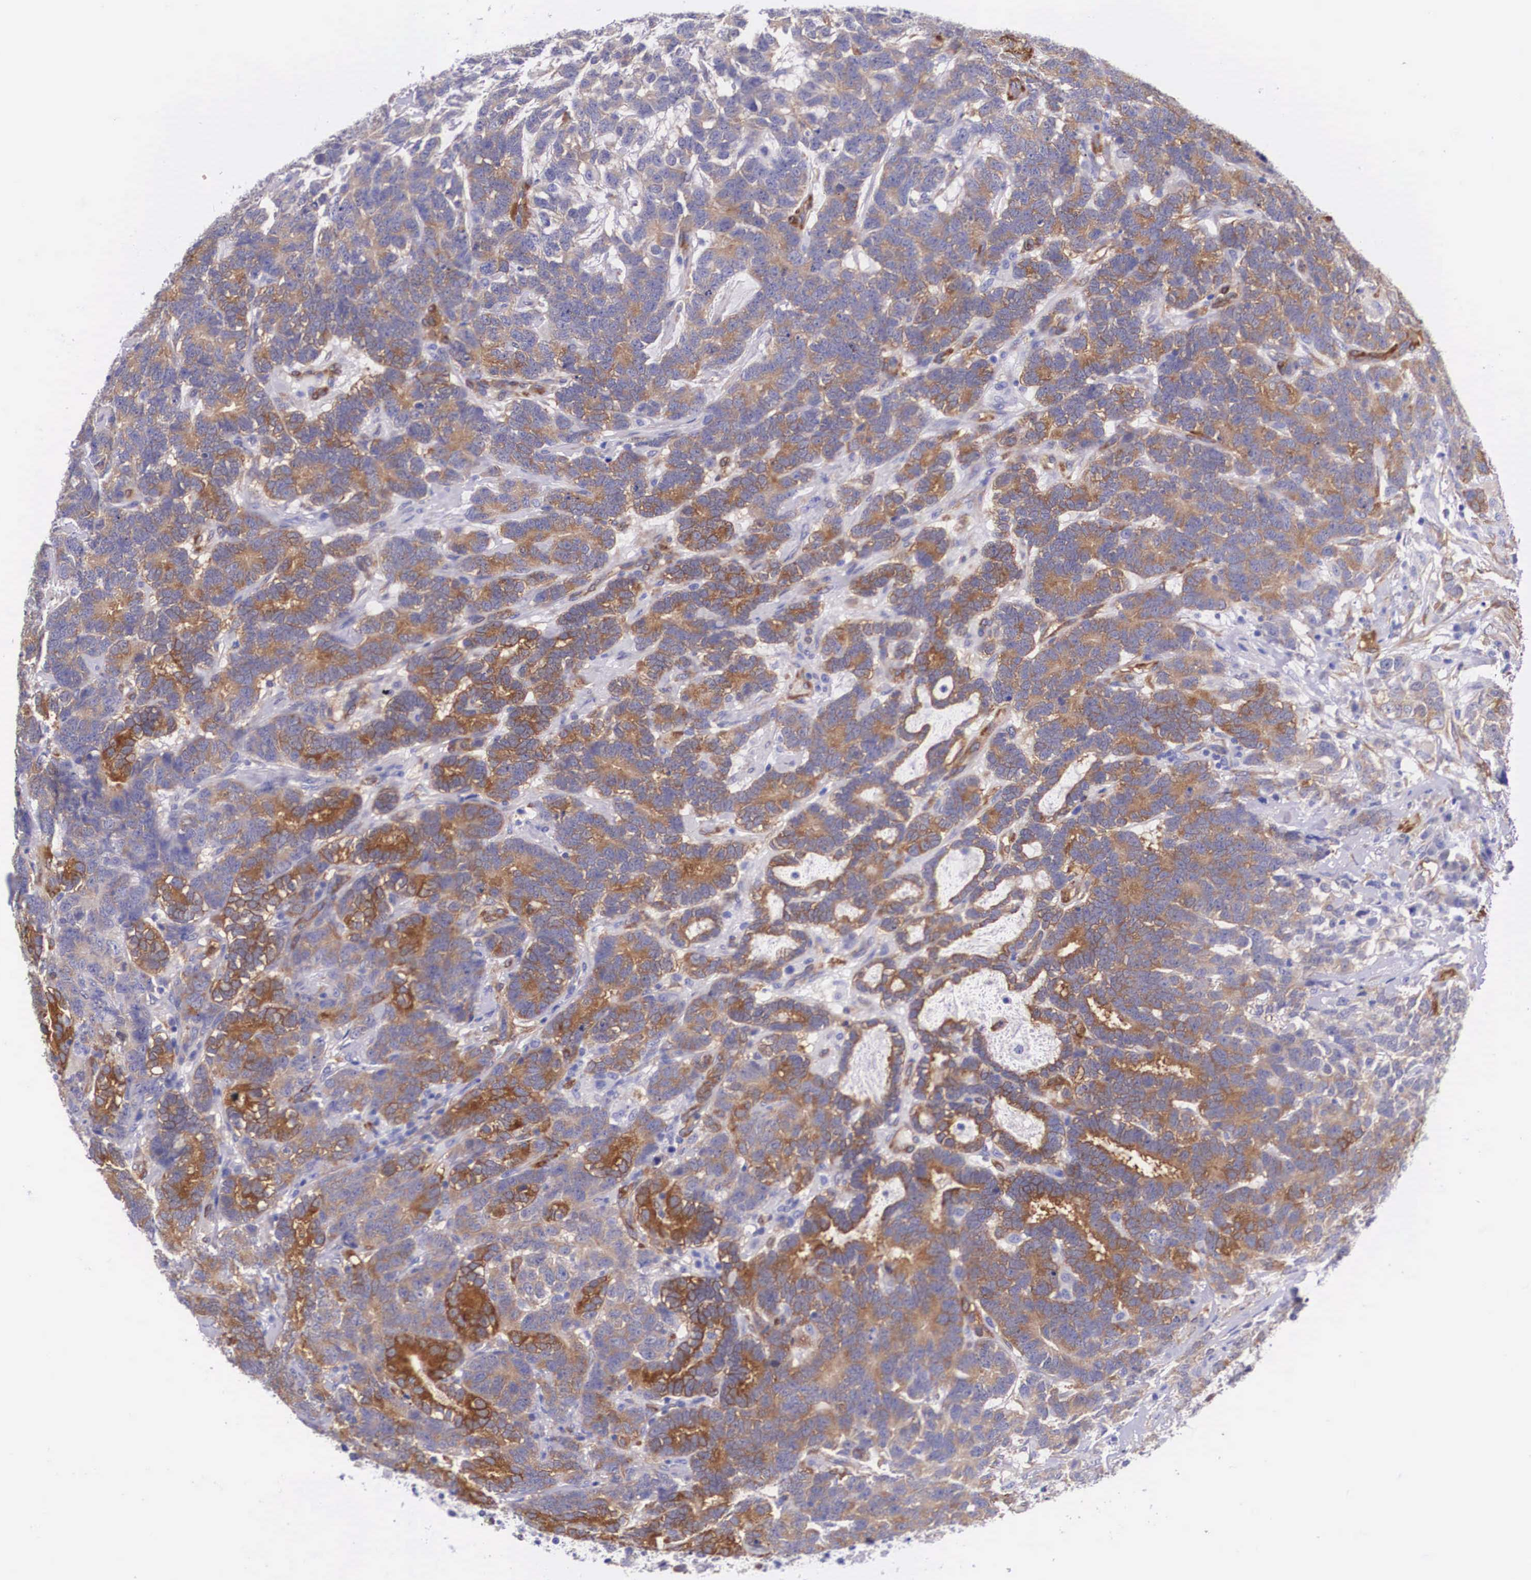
{"staining": {"intensity": "strong", "quantity": "25%-75%", "location": "cytoplasmic/membranous"}, "tissue": "testis cancer", "cell_type": "Tumor cells", "image_type": "cancer", "snomed": [{"axis": "morphology", "description": "Carcinoma, Embryonal, NOS"}, {"axis": "topography", "description": "Testis"}], "caption": "The histopathology image displays immunohistochemical staining of embryonal carcinoma (testis). There is strong cytoplasmic/membranous positivity is present in approximately 25%-75% of tumor cells.", "gene": "BCAR1", "patient": {"sex": "male", "age": 26}}